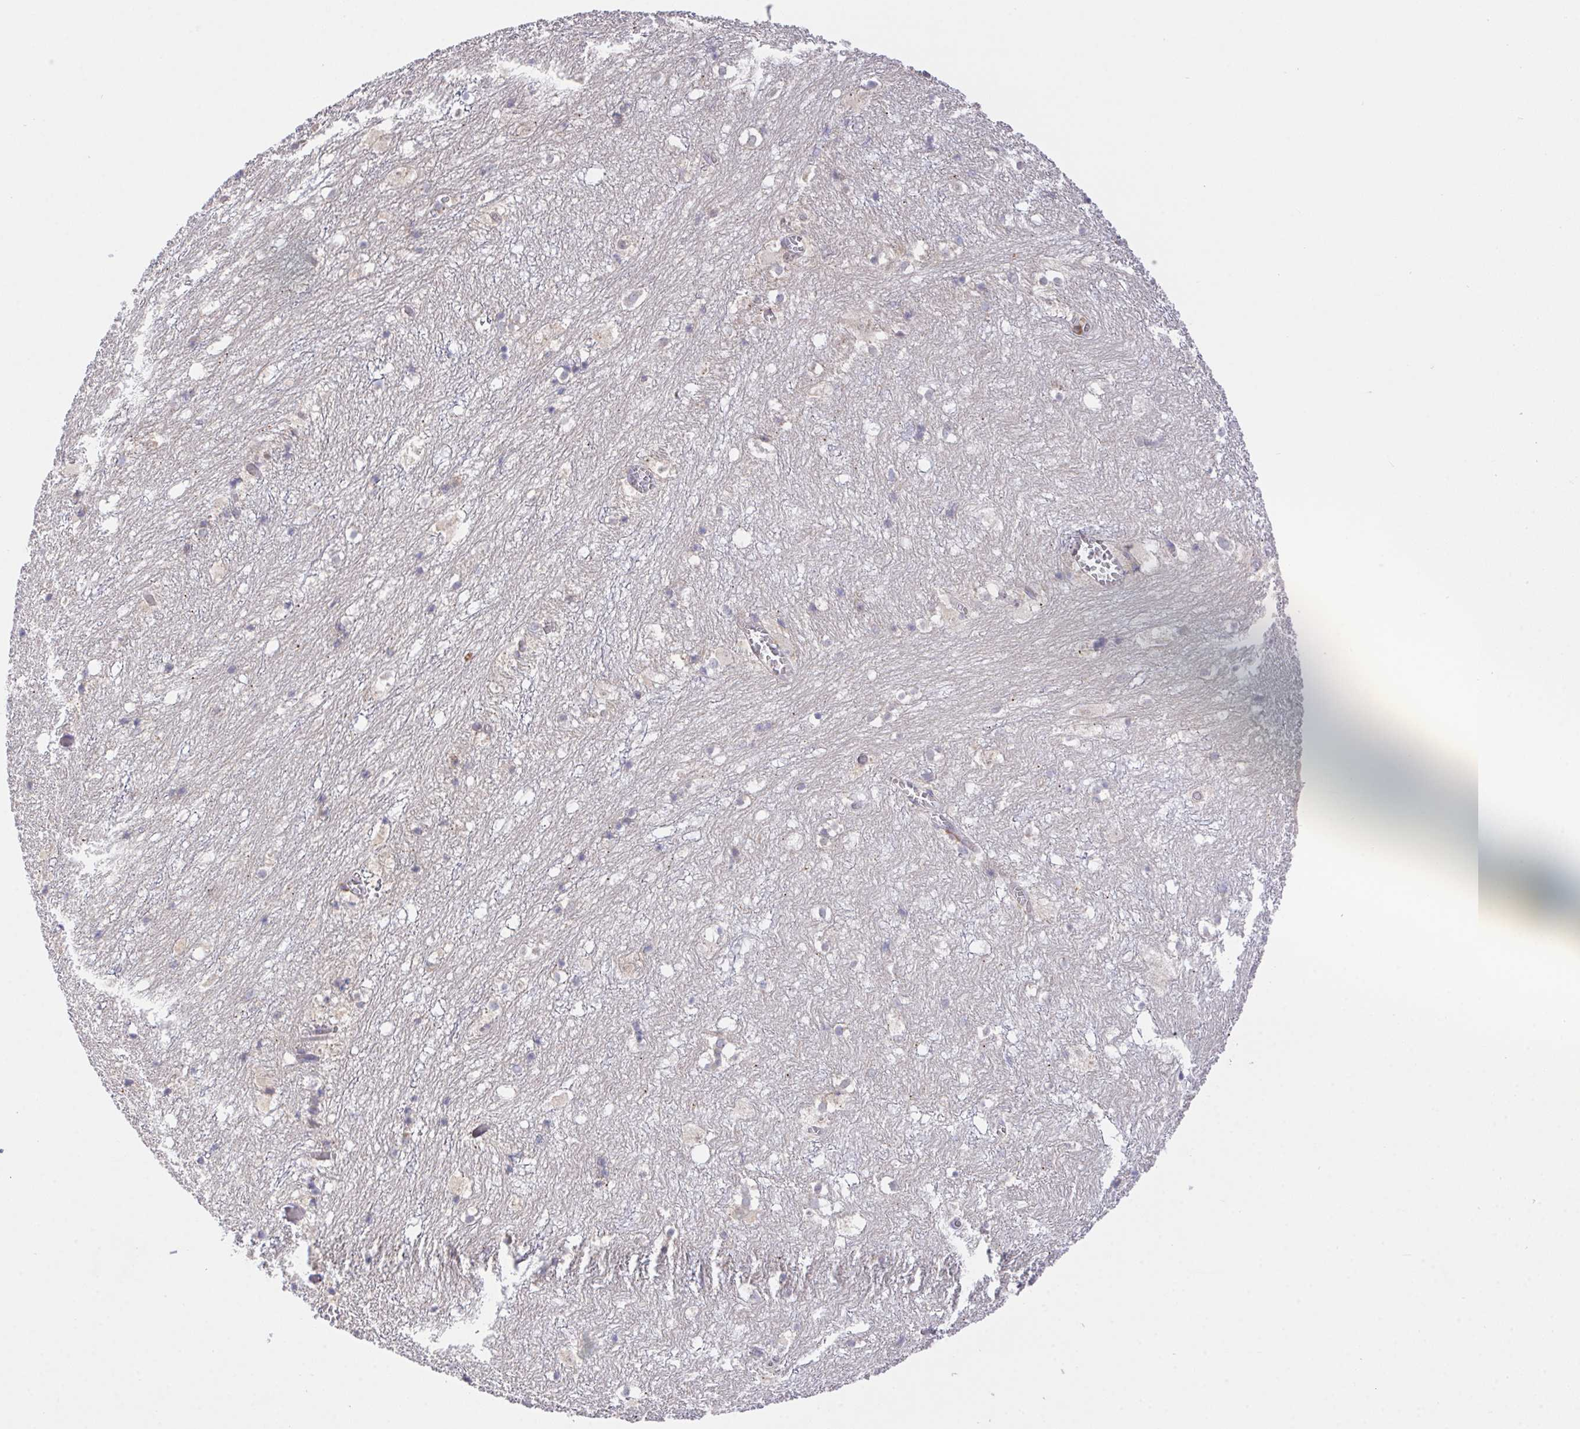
{"staining": {"intensity": "negative", "quantity": "none", "location": "none"}, "tissue": "hippocampus", "cell_type": "Glial cells", "image_type": "normal", "snomed": [{"axis": "morphology", "description": "Normal tissue, NOS"}, {"axis": "topography", "description": "Hippocampus"}], "caption": "Immunohistochemistry image of normal hippocampus: hippocampus stained with DAB exhibits no significant protein expression in glial cells.", "gene": "FAM241A", "patient": {"sex": "female", "age": 52}}